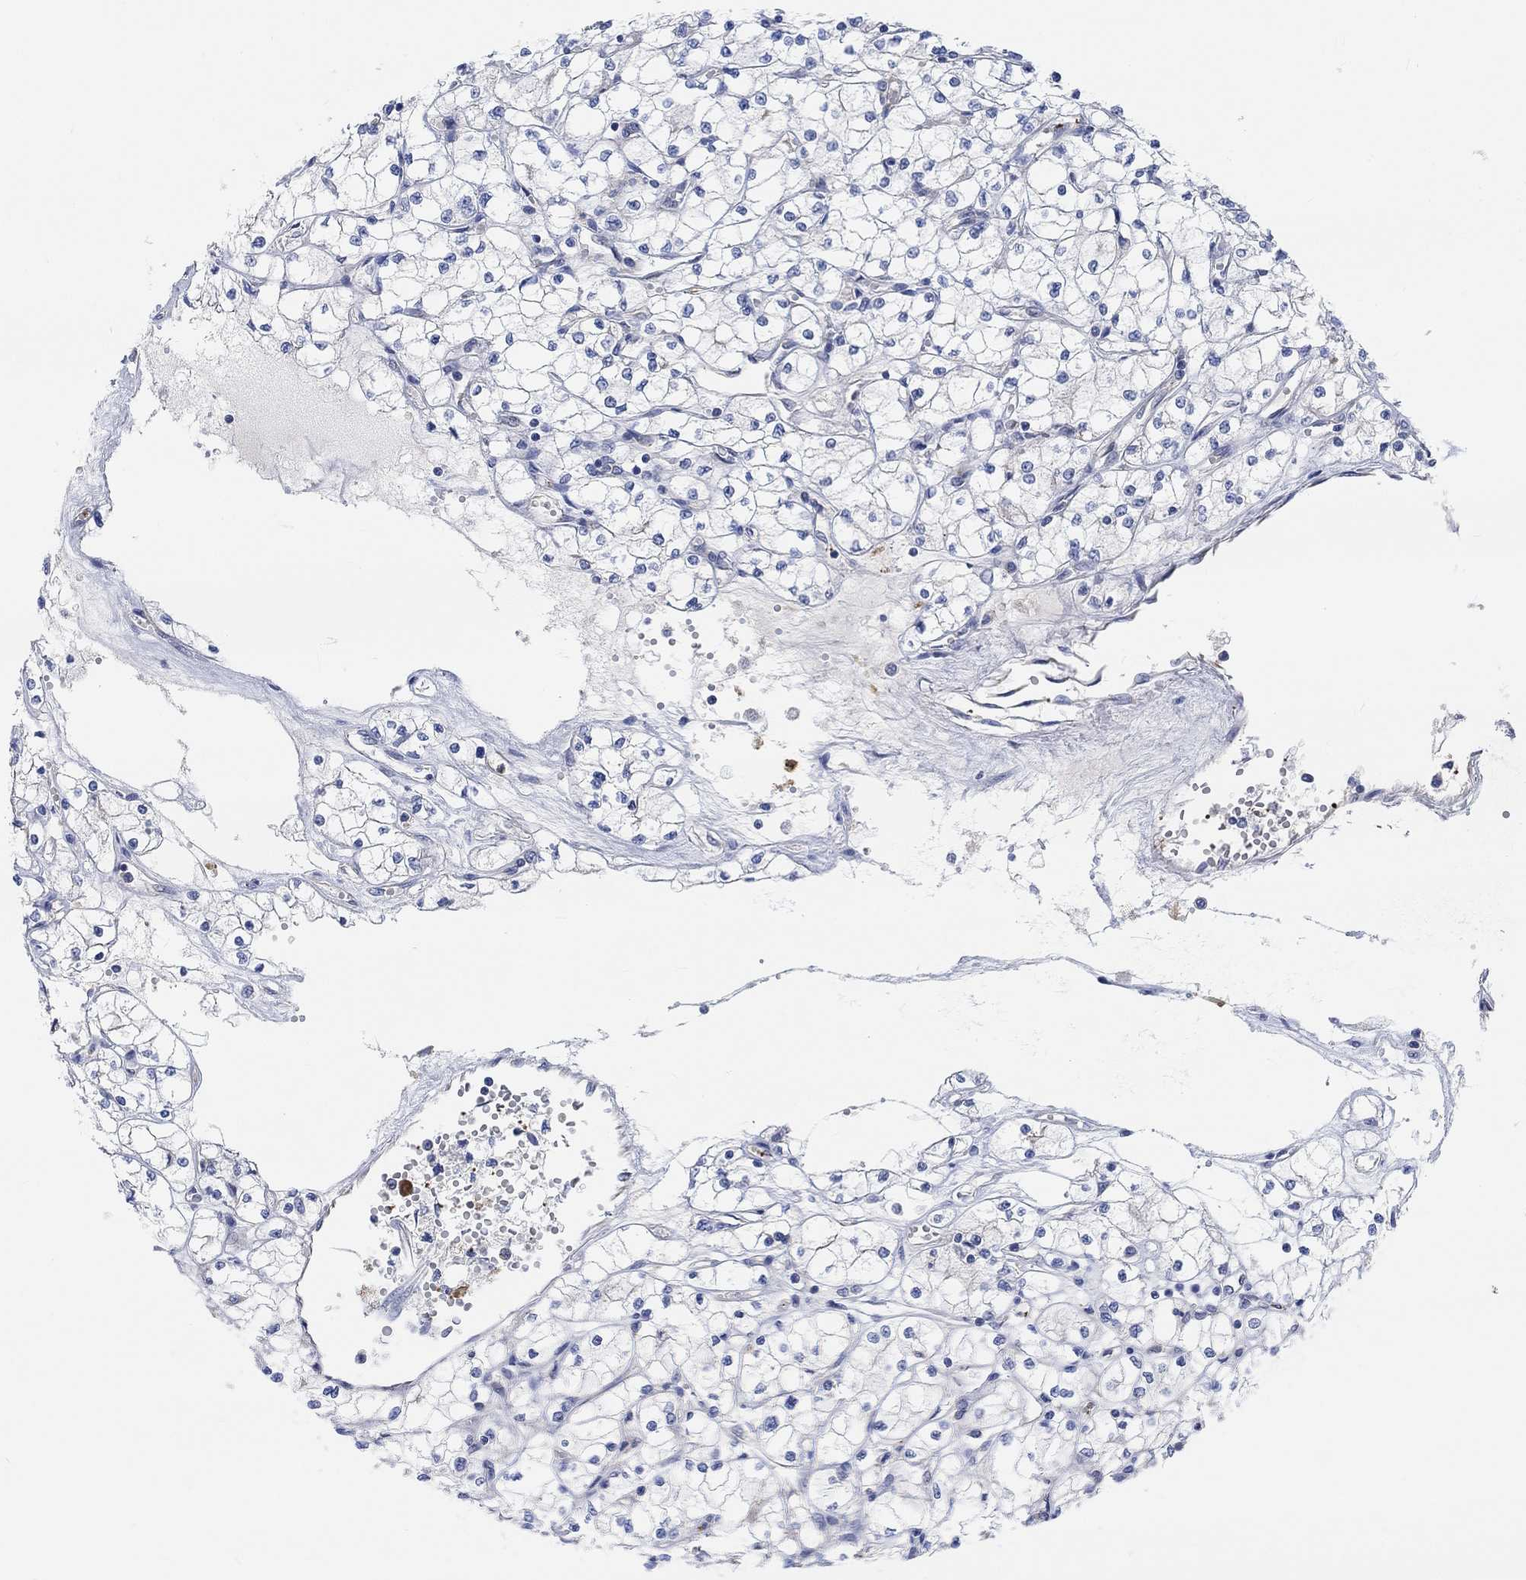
{"staining": {"intensity": "negative", "quantity": "none", "location": "none"}, "tissue": "renal cancer", "cell_type": "Tumor cells", "image_type": "cancer", "snomed": [{"axis": "morphology", "description": "Adenocarcinoma, NOS"}, {"axis": "topography", "description": "Kidney"}], "caption": "This is an immunohistochemistry photomicrograph of human renal cancer (adenocarcinoma). There is no staining in tumor cells.", "gene": "PMFBP1", "patient": {"sex": "male", "age": 67}}